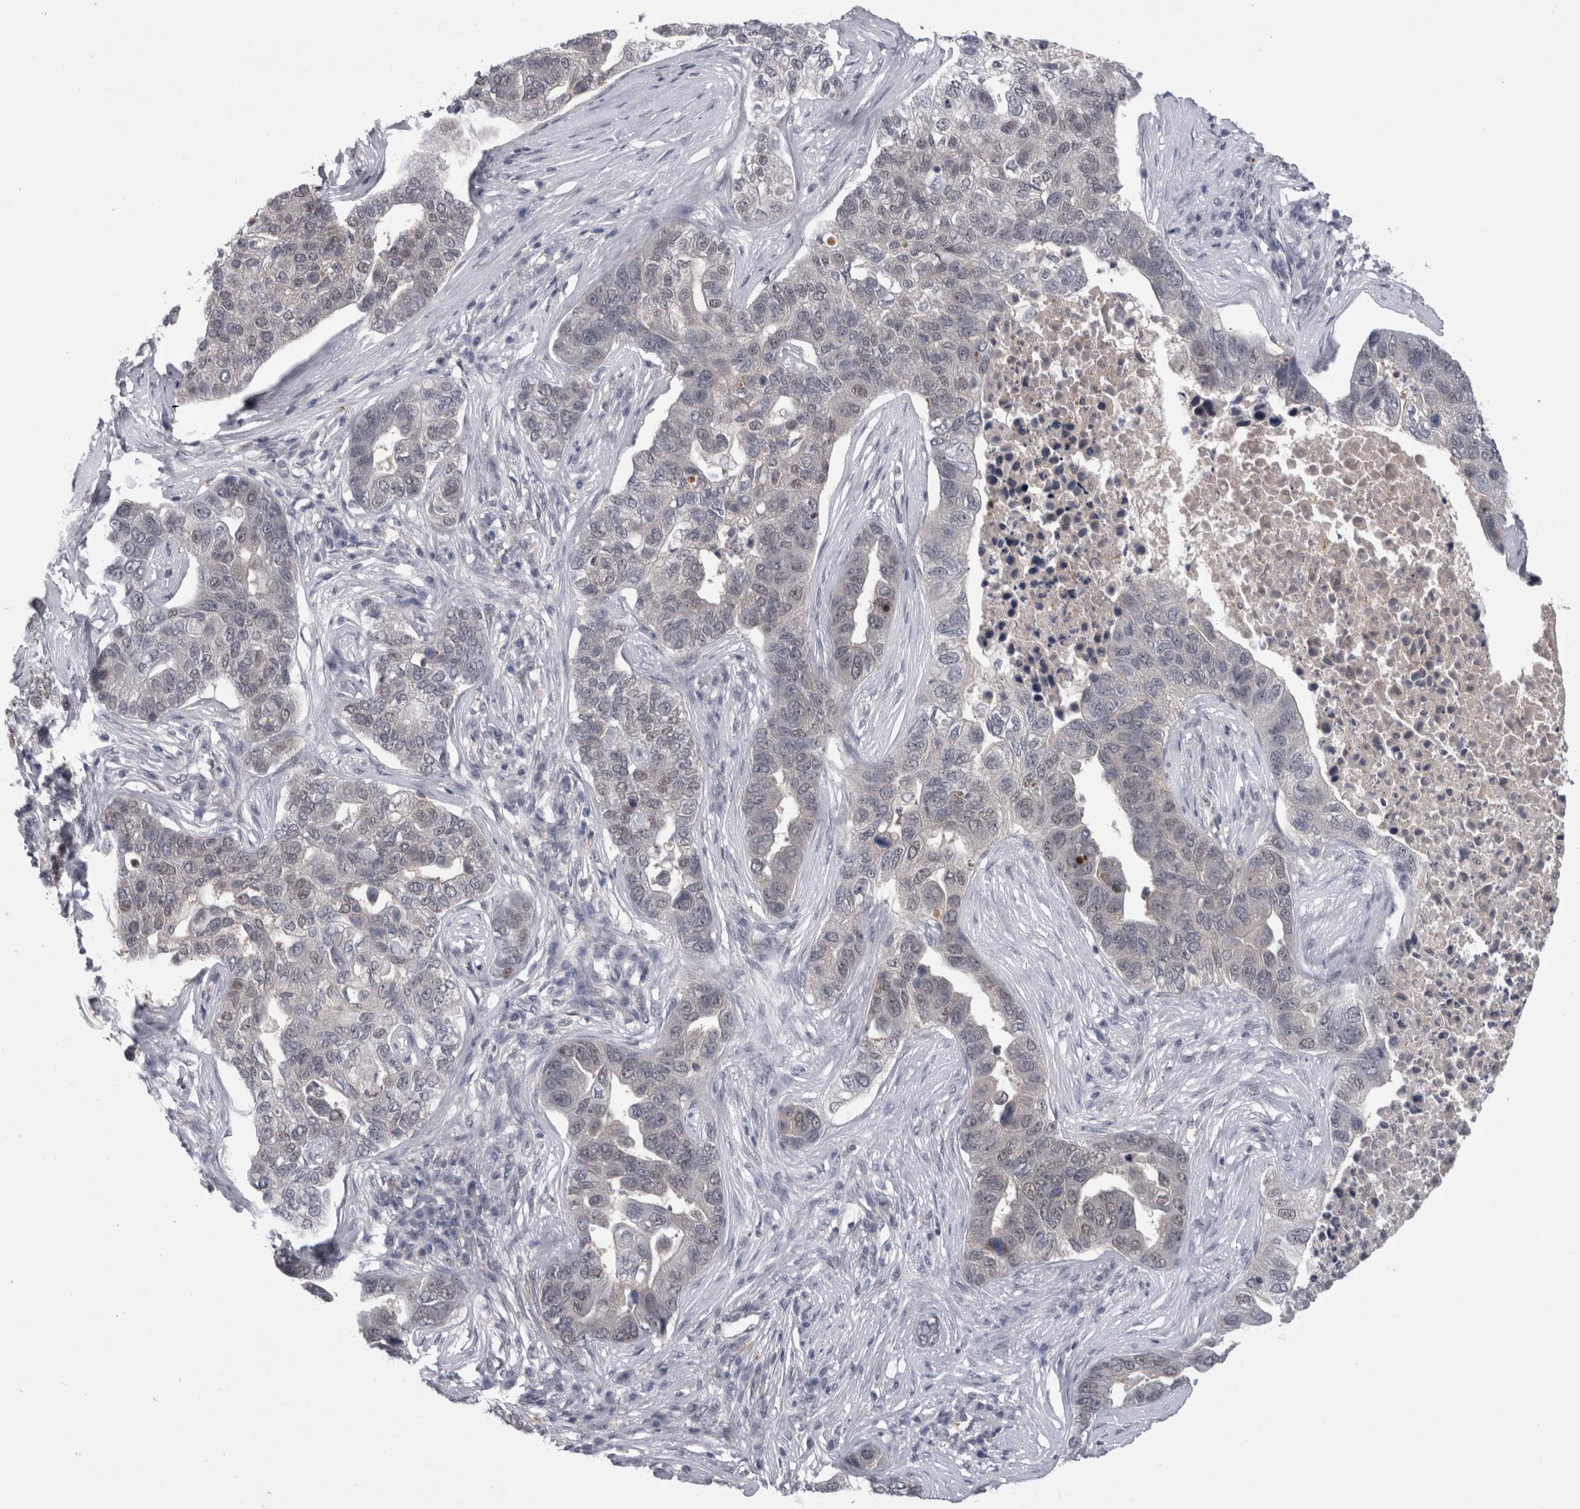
{"staining": {"intensity": "negative", "quantity": "none", "location": "none"}, "tissue": "pancreatic cancer", "cell_type": "Tumor cells", "image_type": "cancer", "snomed": [{"axis": "morphology", "description": "Adenocarcinoma, NOS"}, {"axis": "topography", "description": "Pancreas"}], "caption": "The photomicrograph shows no staining of tumor cells in adenocarcinoma (pancreatic).", "gene": "PSMB2", "patient": {"sex": "female", "age": 61}}